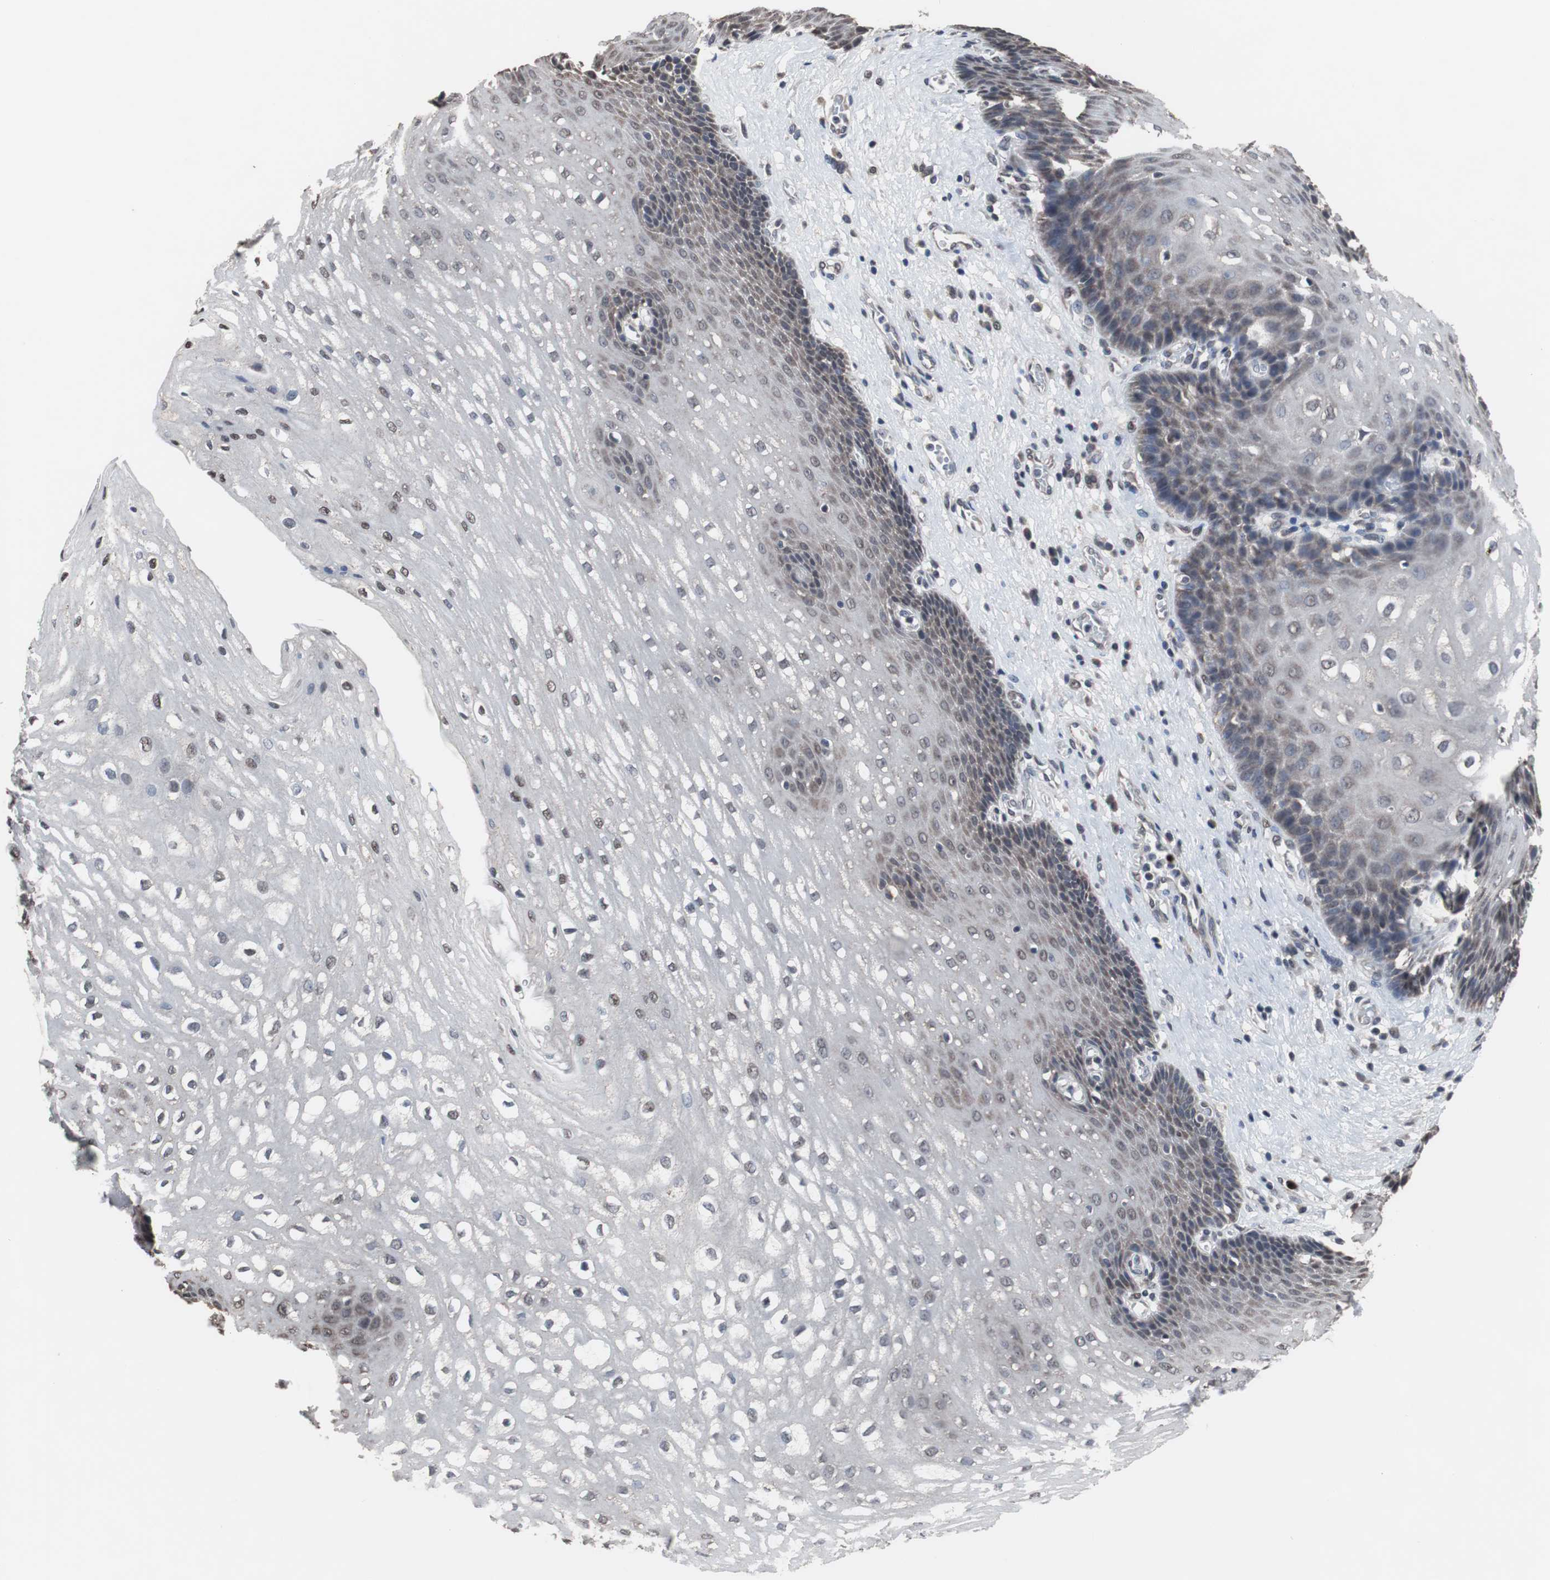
{"staining": {"intensity": "moderate", "quantity": "25%-75%", "location": "nuclear"}, "tissue": "esophagus", "cell_type": "Squamous epithelial cells", "image_type": "normal", "snomed": [{"axis": "morphology", "description": "Normal tissue, NOS"}, {"axis": "topography", "description": "Esophagus"}], "caption": "This image shows IHC staining of normal human esophagus, with medium moderate nuclear staining in approximately 25%-75% of squamous epithelial cells.", "gene": "MED27", "patient": {"sex": "male", "age": 48}}